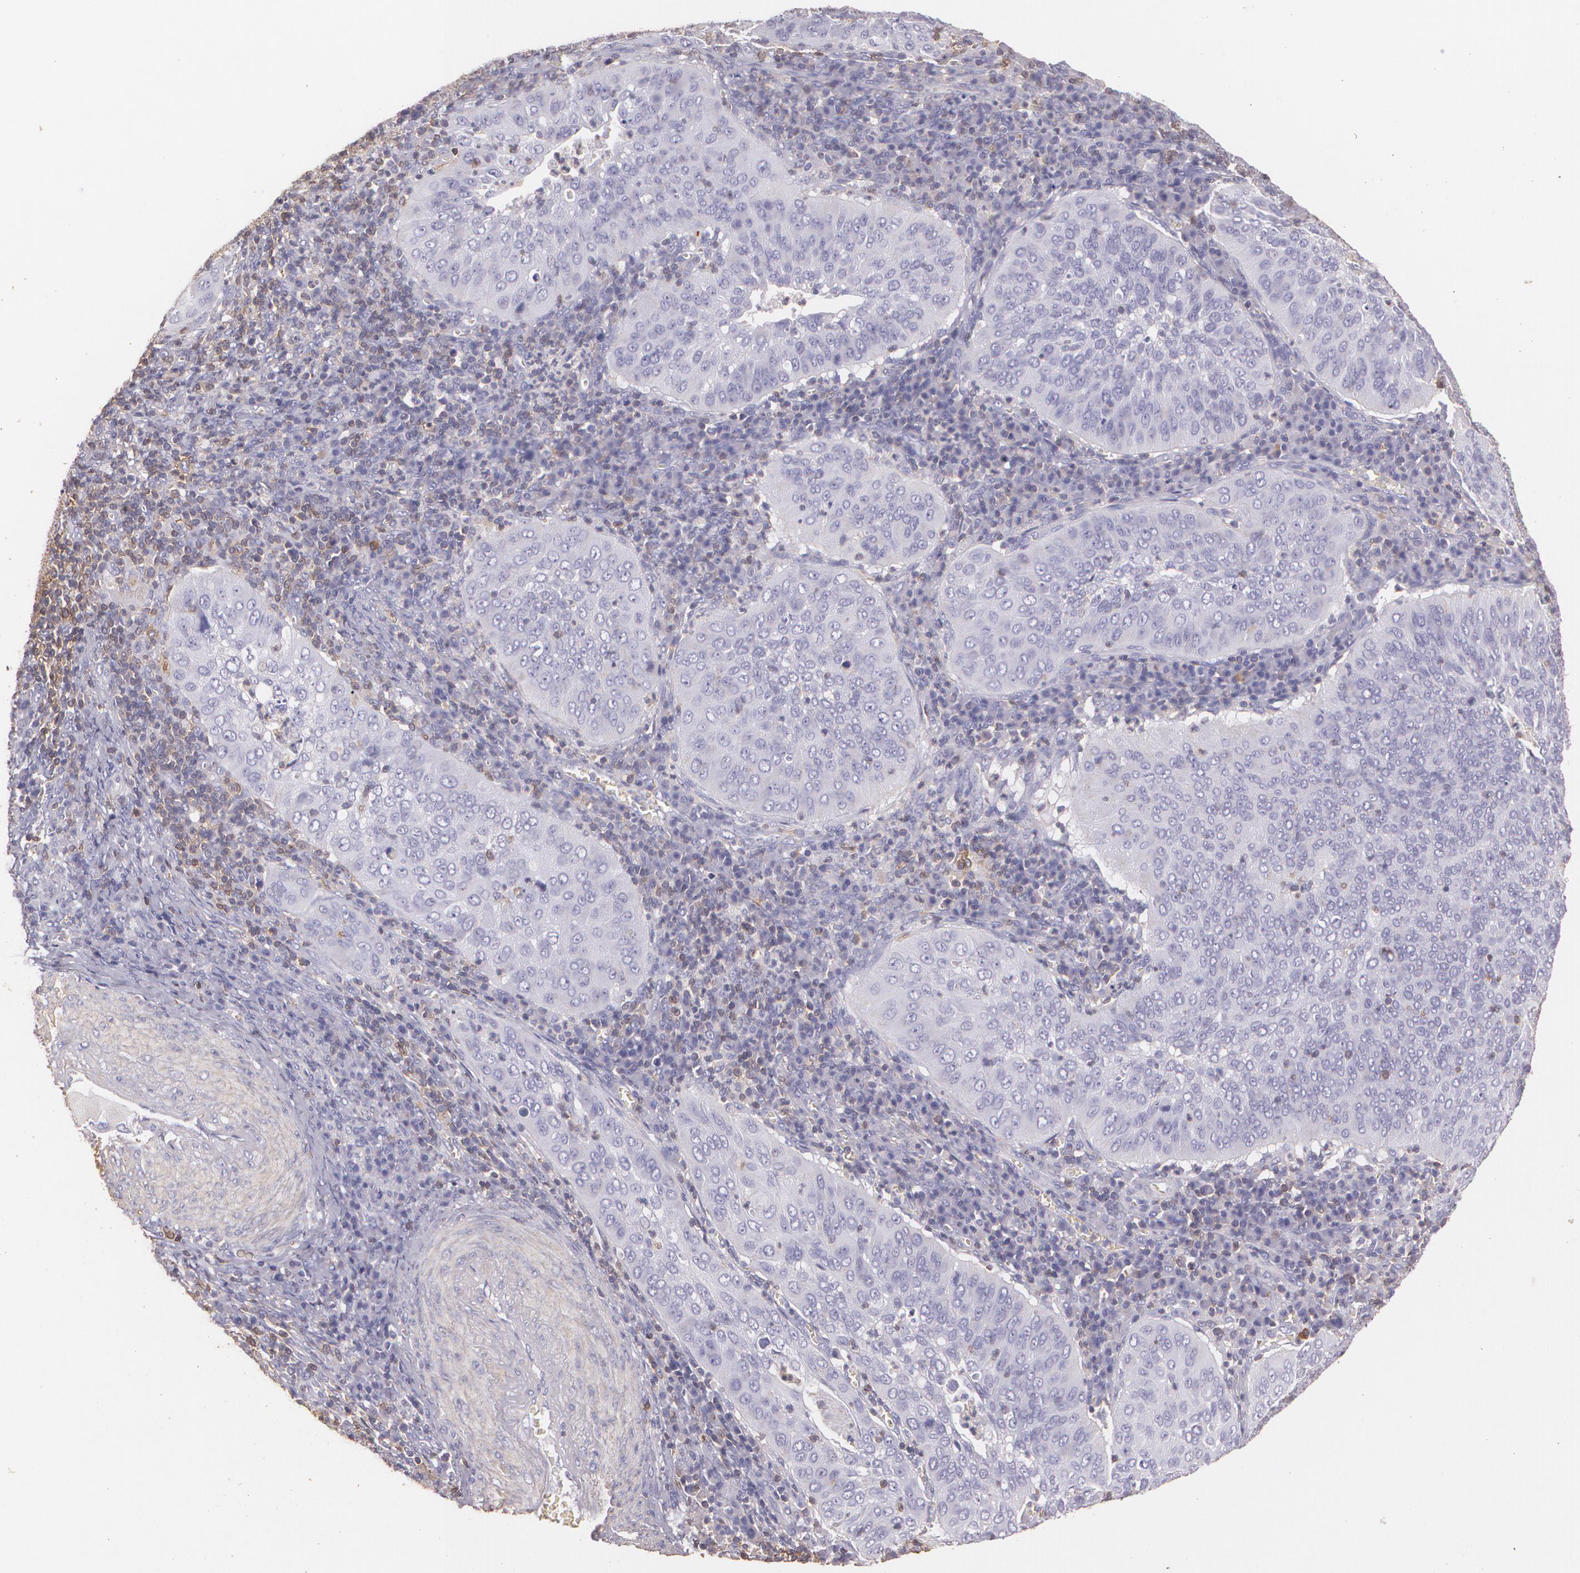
{"staining": {"intensity": "negative", "quantity": "none", "location": "none"}, "tissue": "cervical cancer", "cell_type": "Tumor cells", "image_type": "cancer", "snomed": [{"axis": "morphology", "description": "Adenocarcinoma, NOS"}, {"axis": "topography", "description": "Cervix"}], "caption": "Histopathology image shows no protein staining in tumor cells of cervical cancer (adenocarcinoma) tissue.", "gene": "TGFBR1", "patient": {"sex": "female", "age": 36}}